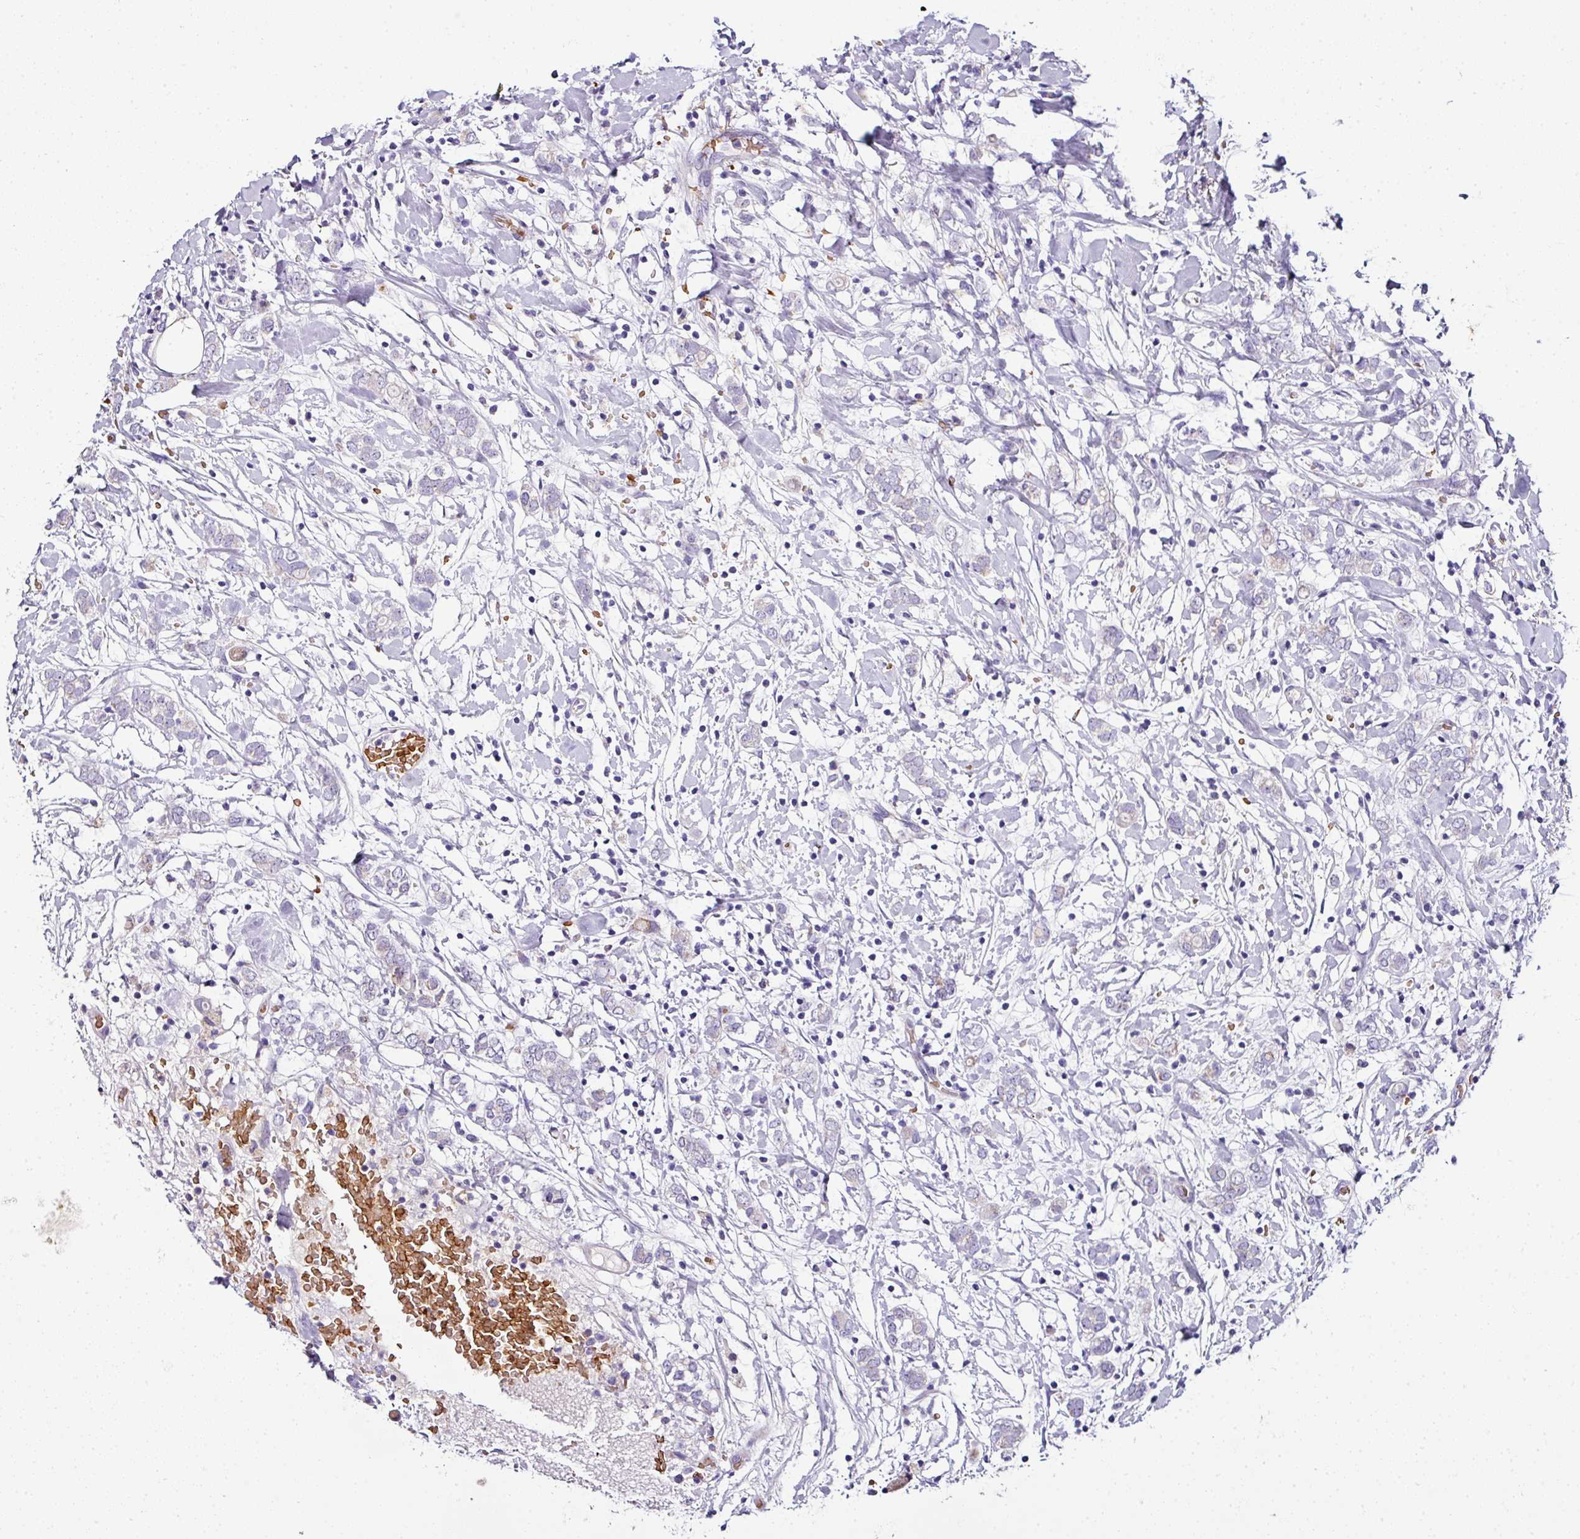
{"staining": {"intensity": "negative", "quantity": "none", "location": "none"}, "tissue": "breast cancer", "cell_type": "Tumor cells", "image_type": "cancer", "snomed": [{"axis": "morphology", "description": "Normal tissue, NOS"}, {"axis": "morphology", "description": "Lobular carcinoma"}, {"axis": "topography", "description": "Breast"}], "caption": "This image is of lobular carcinoma (breast) stained with immunohistochemistry (IHC) to label a protein in brown with the nuclei are counter-stained blue. There is no positivity in tumor cells. The staining is performed using DAB (3,3'-diaminobenzidine) brown chromogen with nuclei counter-stained in using hematoxylin.", "gene": "NAPSA", "patient": {"sex": "female", "age": 47}}